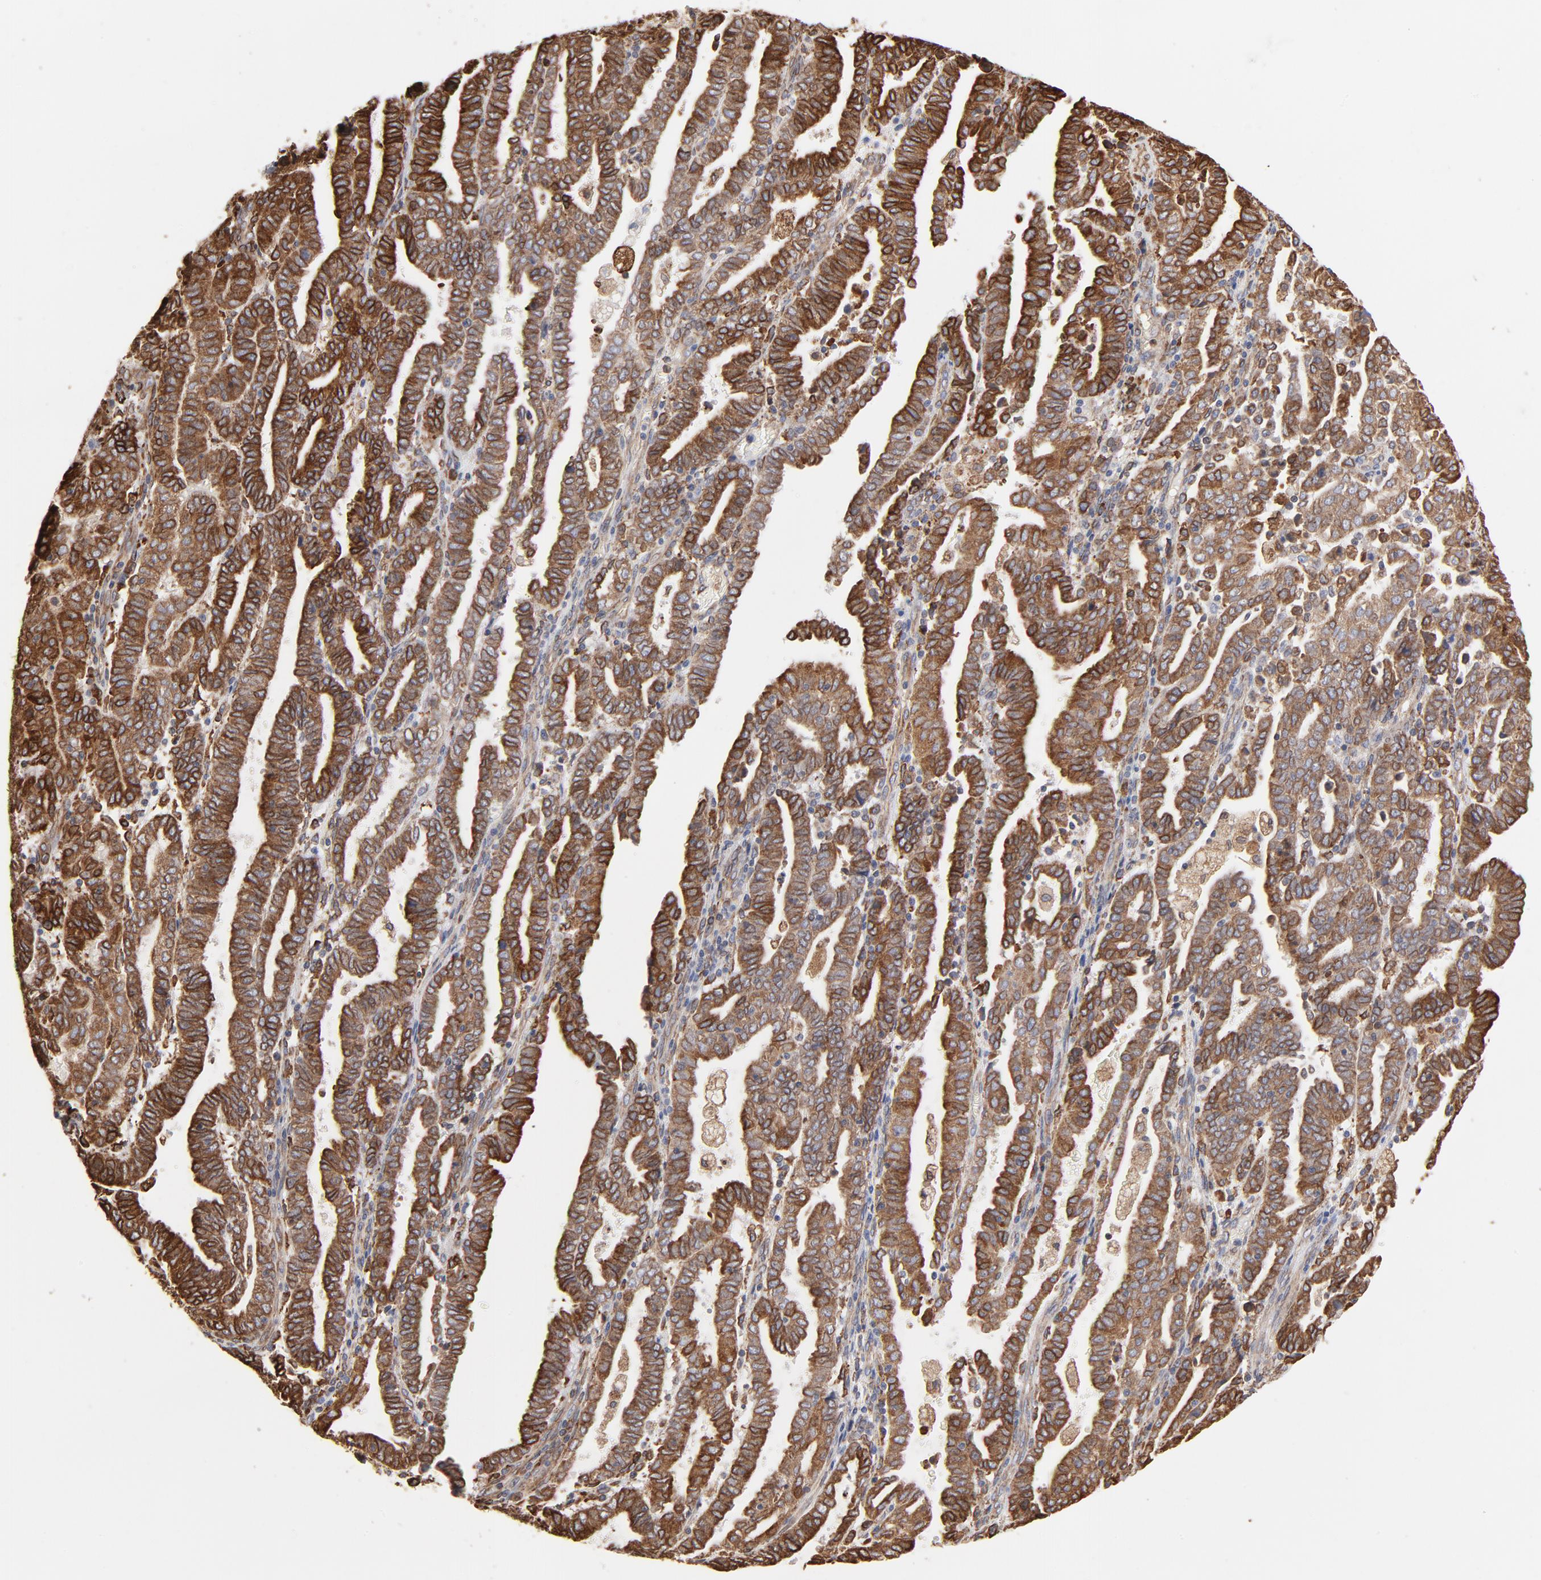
{"staining": {"intensity": "strong", "quantity": ">75%", "location": "cytoplasmic/membranous"}, "tissue": "endometrial cancer", "cell_type": "Tumor cells", "image_type": "cancer", "snomed": [{"axis": "morphology", "description": "Adenocarcinoma, NOS"}, {"axis": "topography", "description": "Uterus"}], "caption": "Protein staining displays strong cytoplasmic/membranous positivity in approximately >75% of tumor cells in adenocarcinoma (endometrial).", "gene": "CANX", "patient": {"sex": "female", "age": 83}}